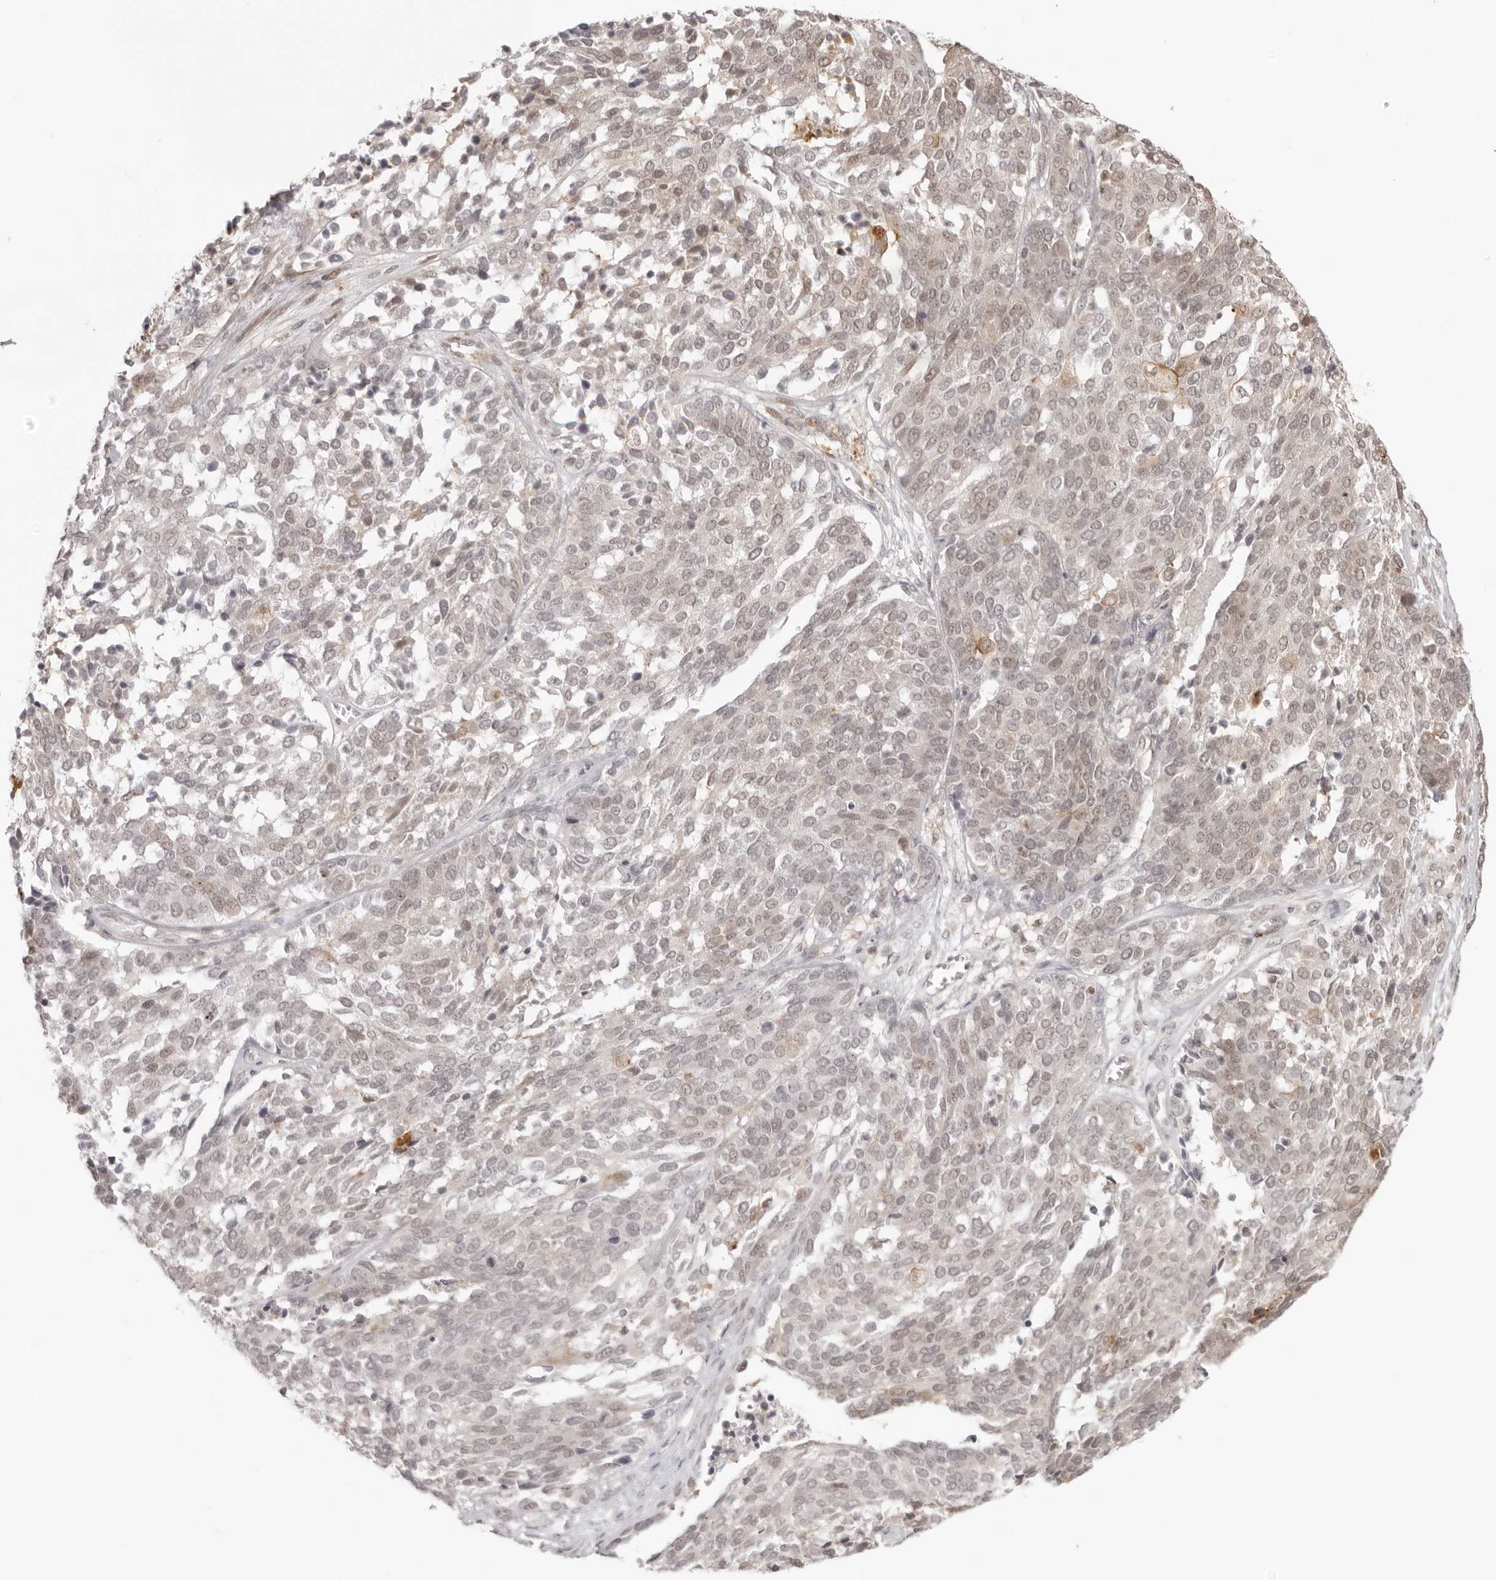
{"staining": {"intensity": "weak", "quantity": "<25%", "location": "nuclear"}, "tissue": "ovarian cancer", "cell_type": "Tumor cells", "image_type": "cancer", "snomed": [{"axis": "morphology", "description": "Cystadenocarcinoma, serous, NOS"}, {"axis": "topography", "description": "Ovary"}], "caption": "Immunohistochemistry (IHC) micrograph of neoplastic tissue: serous cystadenocarcinoma (ovarian) stained with DAB demonstrates no significant protein staining in tumor cells. (DAB (3,3'-diaminobenzidine) IHC visualized using brightfield microscopy, high magnification).", "gene": "RNF146", "patient": {"sex": "female", "age": 44}}